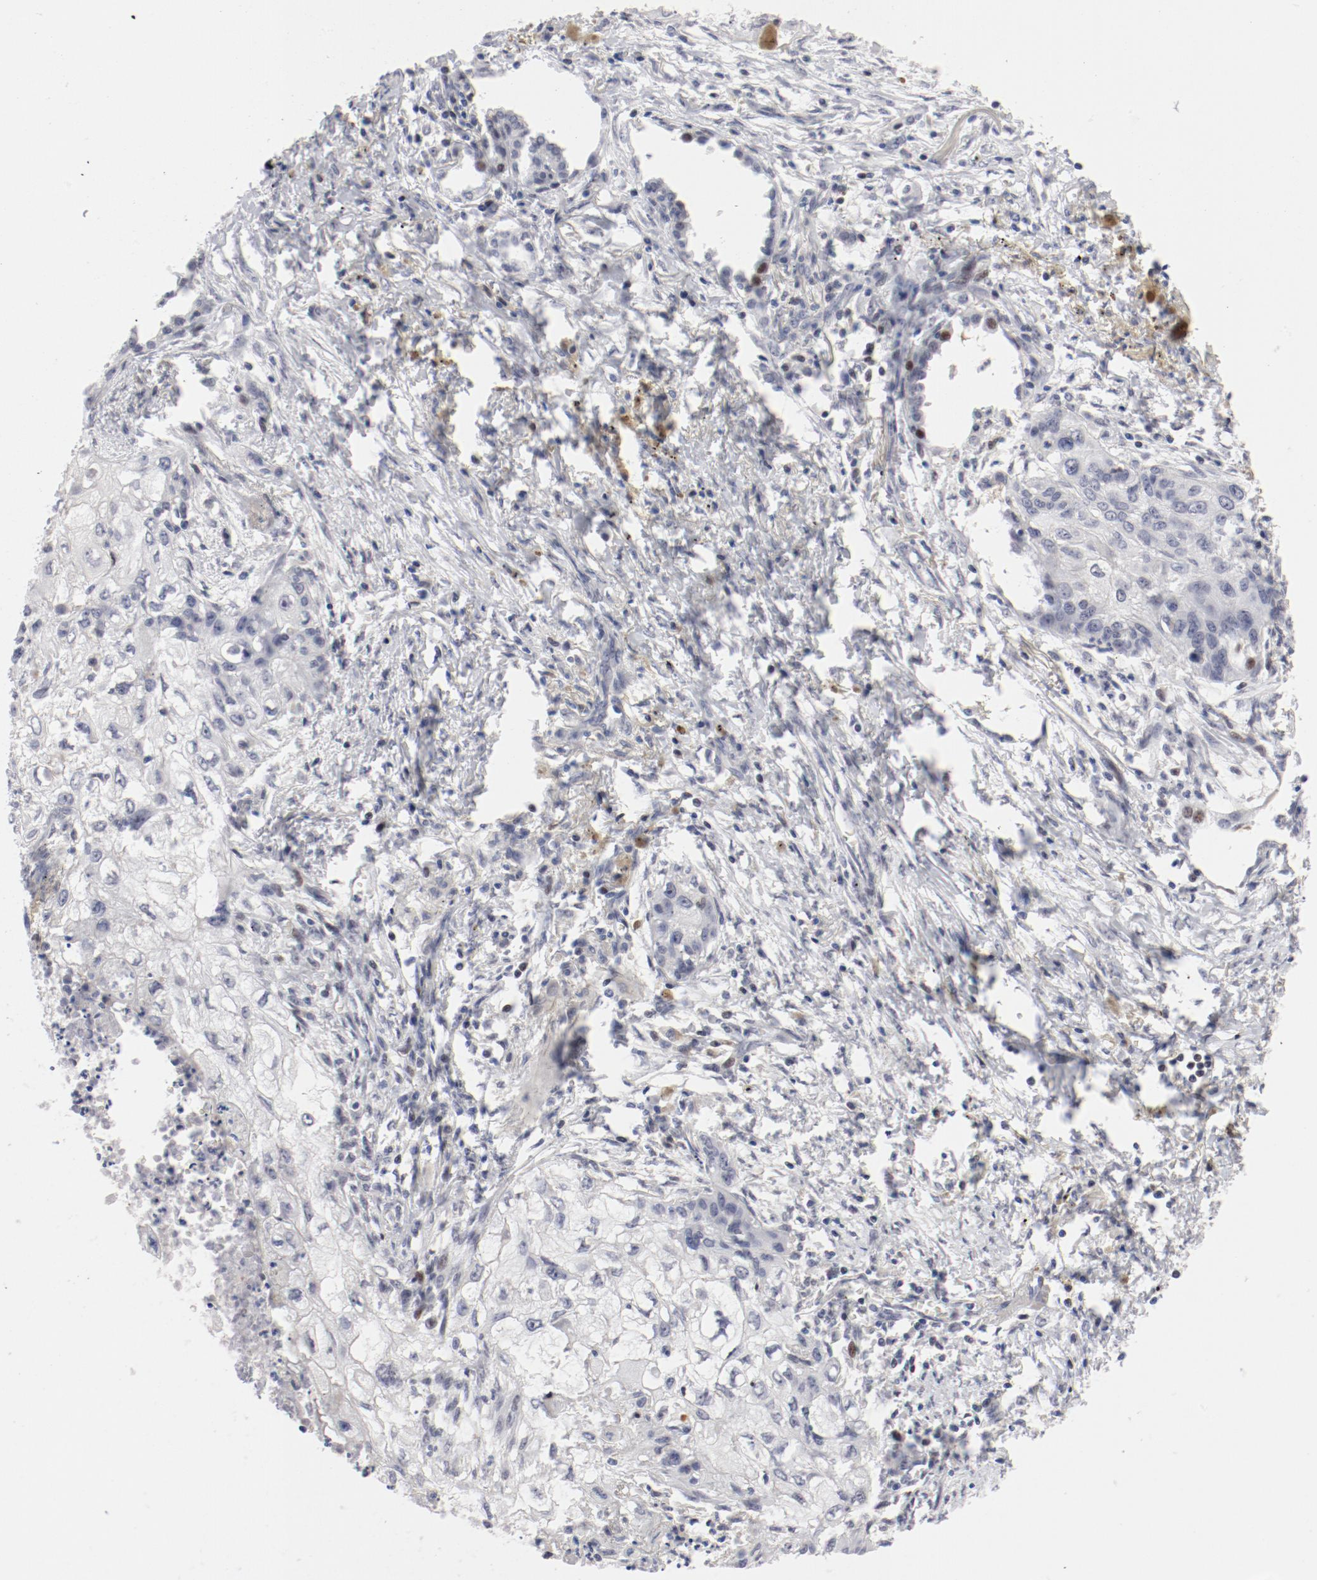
{"staining": {"intensity": "negative", "quantity": "none", "location": "none"}, "tissue": "lung cancer", "cell_type": "Tumor cells", "image_type": "cancer", "snomed": [{"axis": "morphology", "description": "Squamous cell carcinoma, NOS"}, {"axis": "topography", "description": "Lung"}], "caption": "Immunohistochemistry (IHC) of squamous cell carcinoma (lung) reveals no positivity in tumor cells.", "gene": "FSCB", "patient": {"sex": "male", "age": 71}}